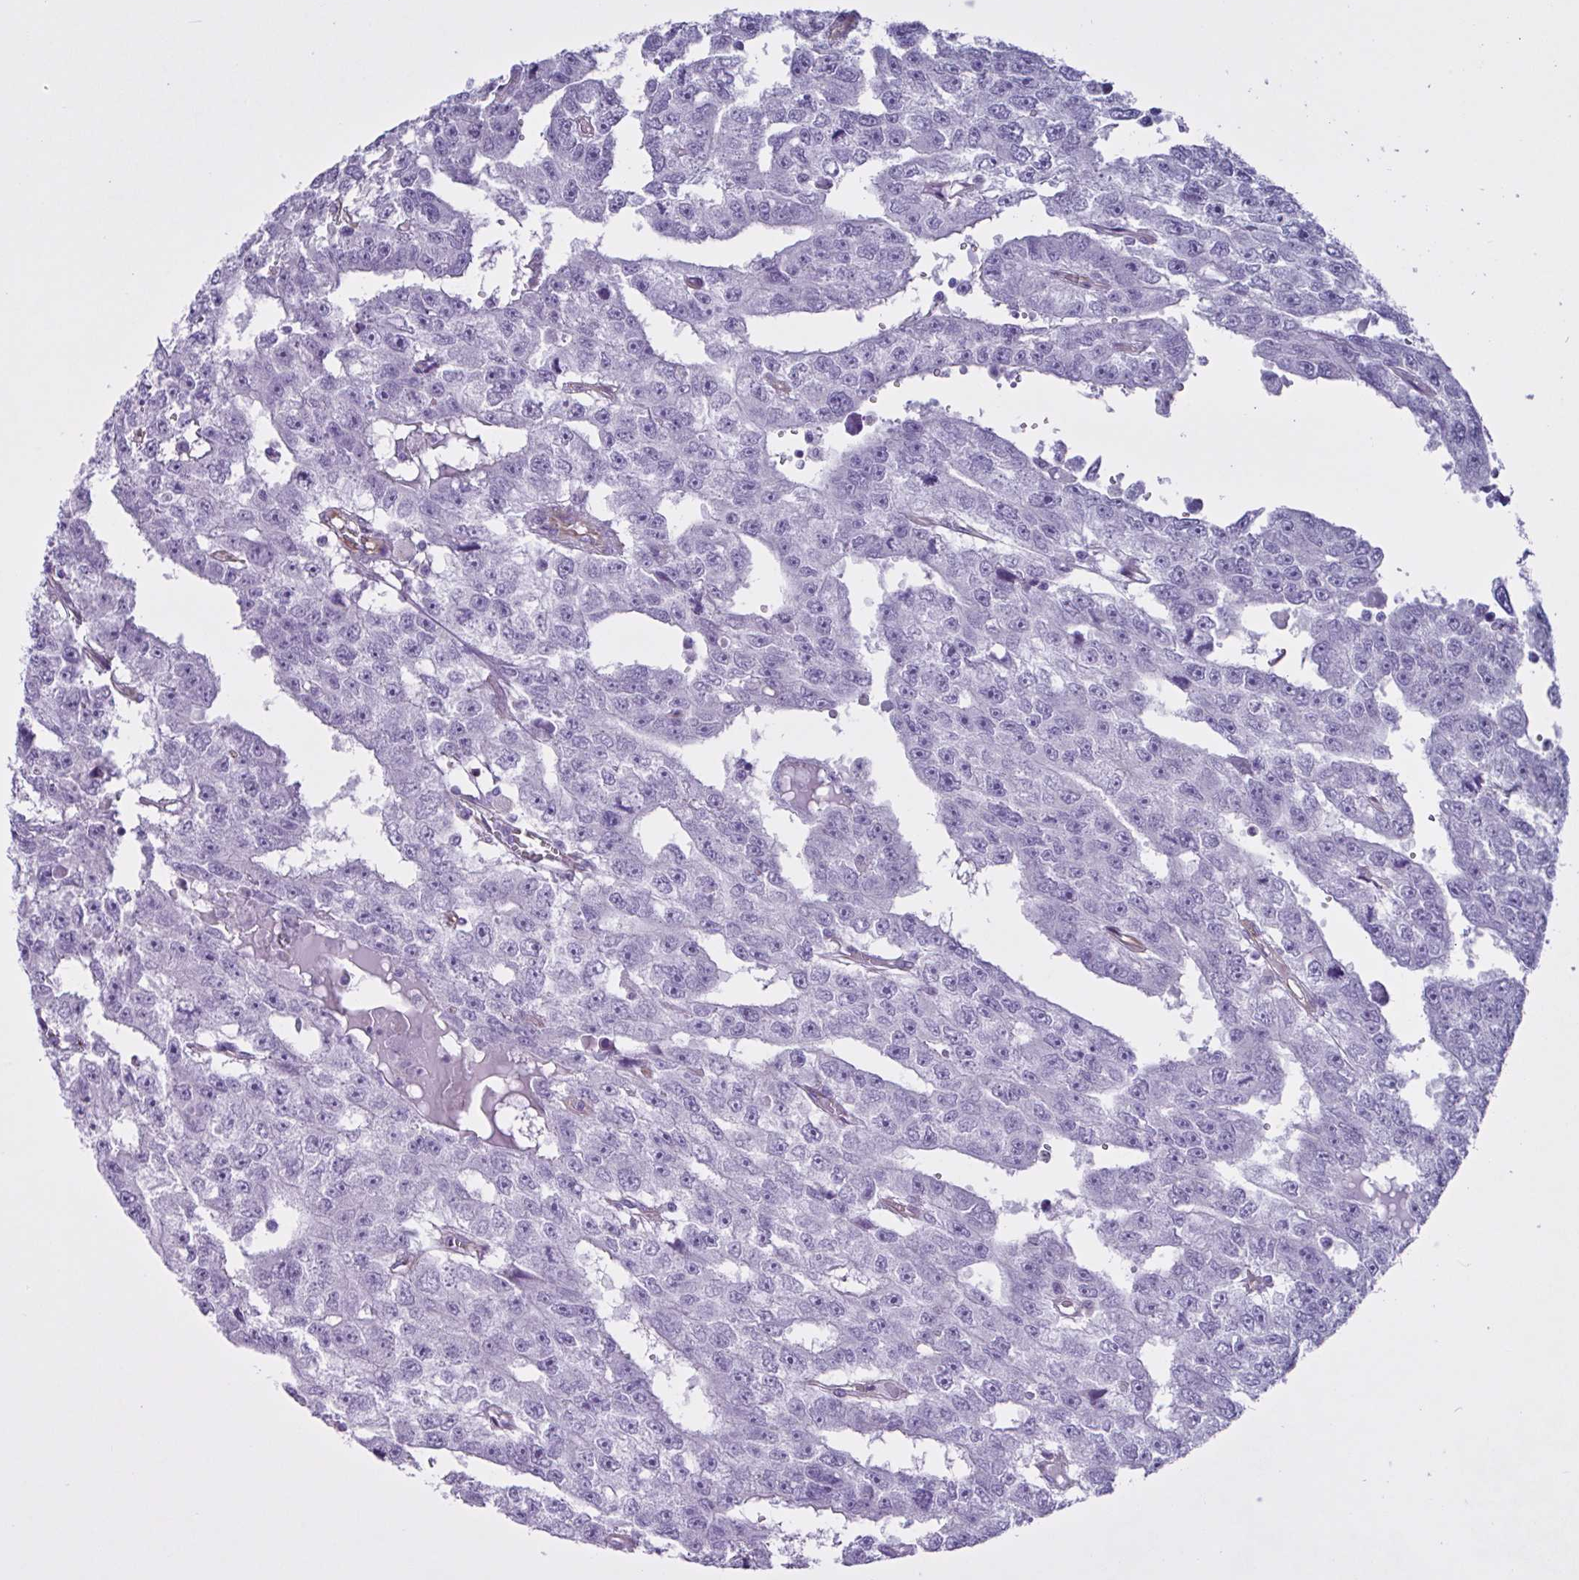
{"staining": {"intensity": "negative", "quantity": "none", "location": "none"}, "tissue": "testis cancer", "cell_type": "Tumor cells", "image_type": "cancer", "snomed": [{"axis": "morphology", "description": "Carcinoma, Embryonal, NOS"}, {"axis": "topography", "description": "Testis"}], "caption": "Tumor cells show no significant protein expression in testis embryonal carcinoma. The staining is performed using DAB brown chromogen with nuclei counter-stained in using hematoxylin.", "gene": "TMEM86B", "patient": {"sex": "male", "age": 20}}